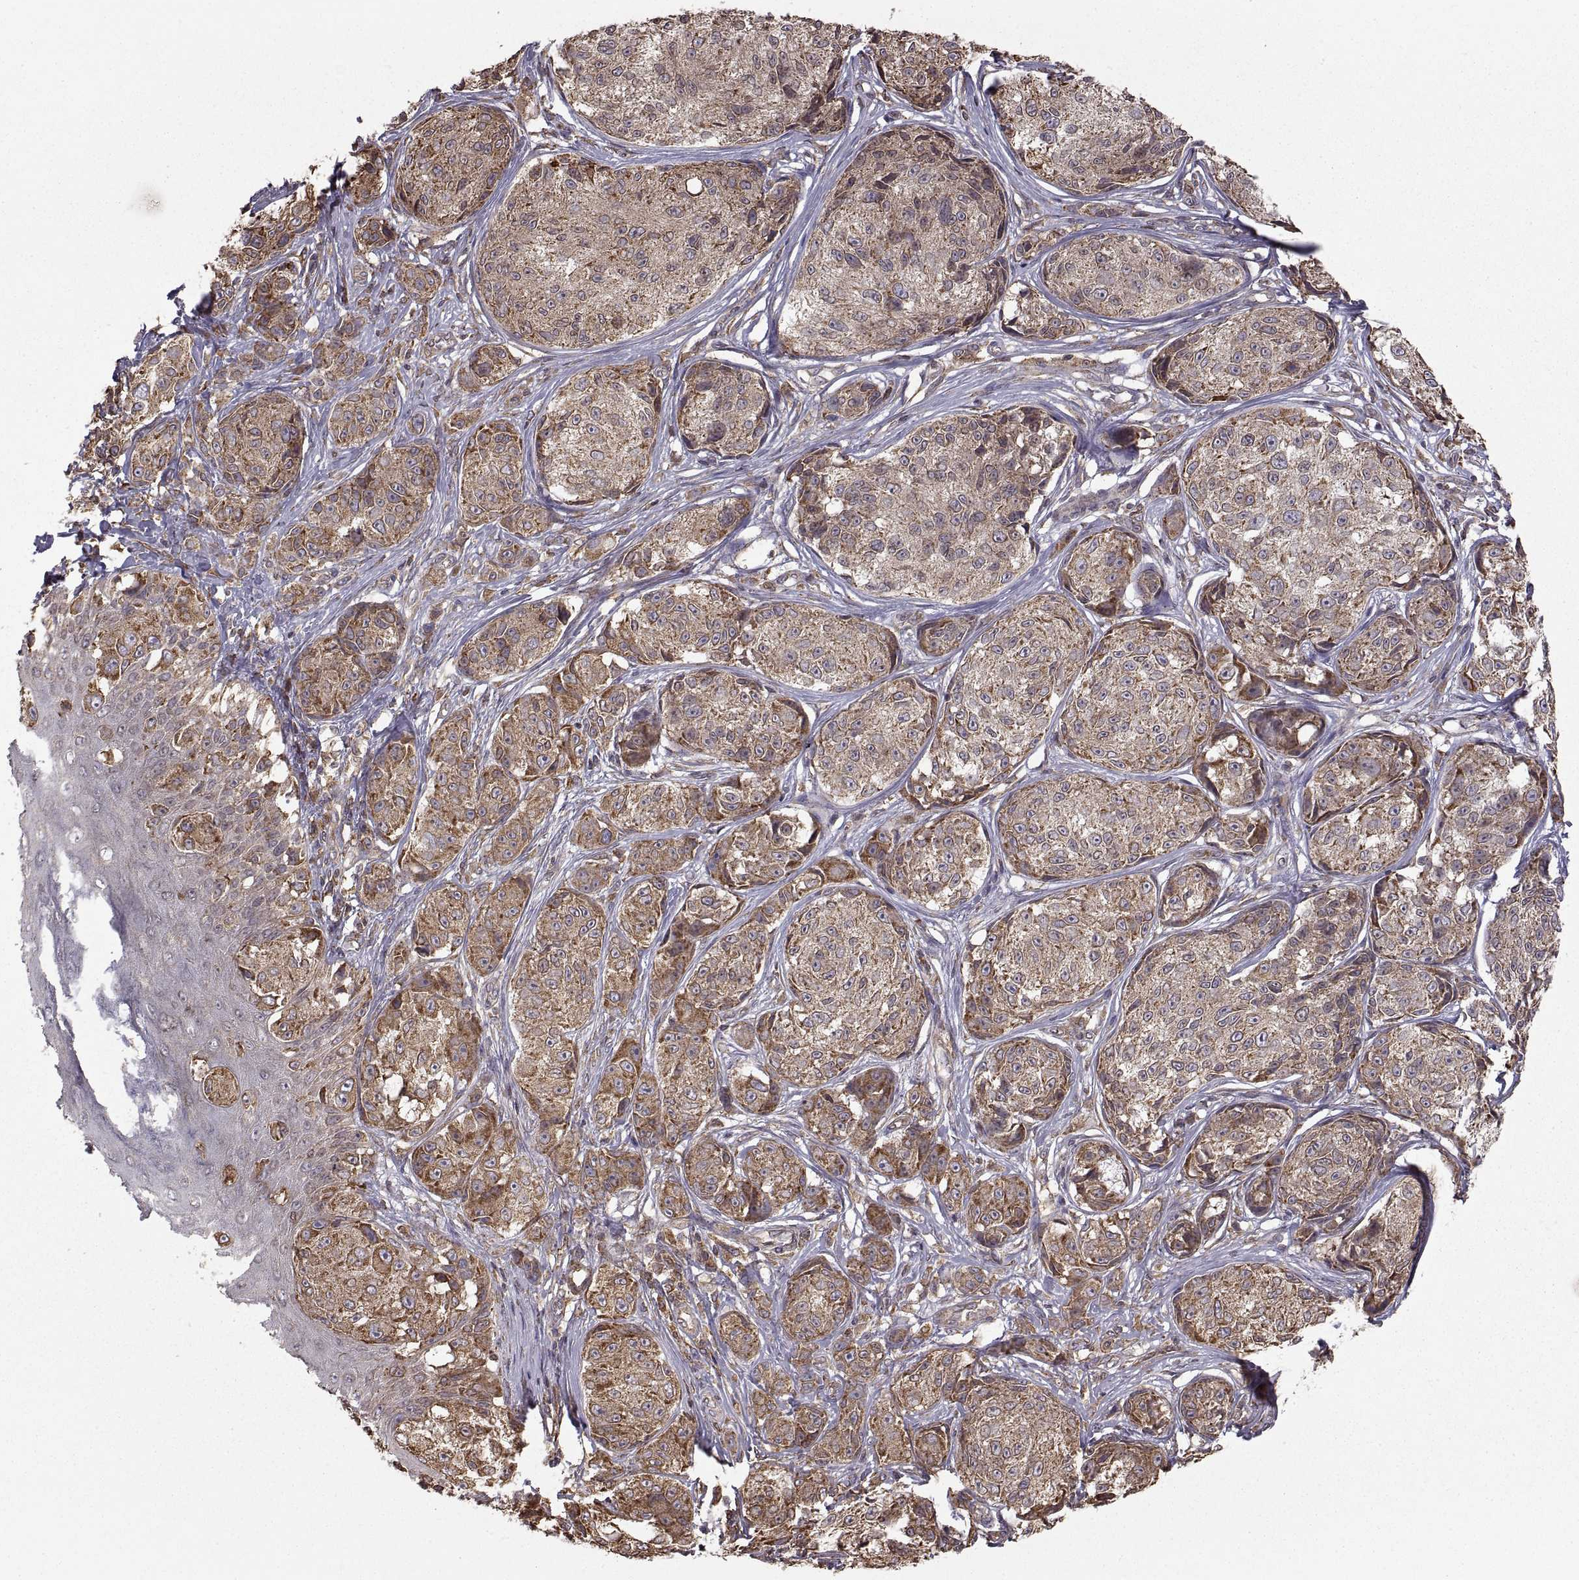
{"staining": {"intensity": "strong", "quantity": "<25%", "location": "cytoplasmic/membranous"}, "tissue": "melanoma", "cell_type": "Tumor cells", "image_type": "cancer", "snomed": [{"axis": "morphology", "description": "Malignant melanoma, NOS"}, {"axis": "topography", "description": "Skin"}], "caption": "Protein positivity by IHC displays strong cytoplasmic/membranous positivity in approximately <25% of tumor cells in malignant melanoma.", "gene": "PDIA3", "patient": {"sex": "male", "age": 61}}